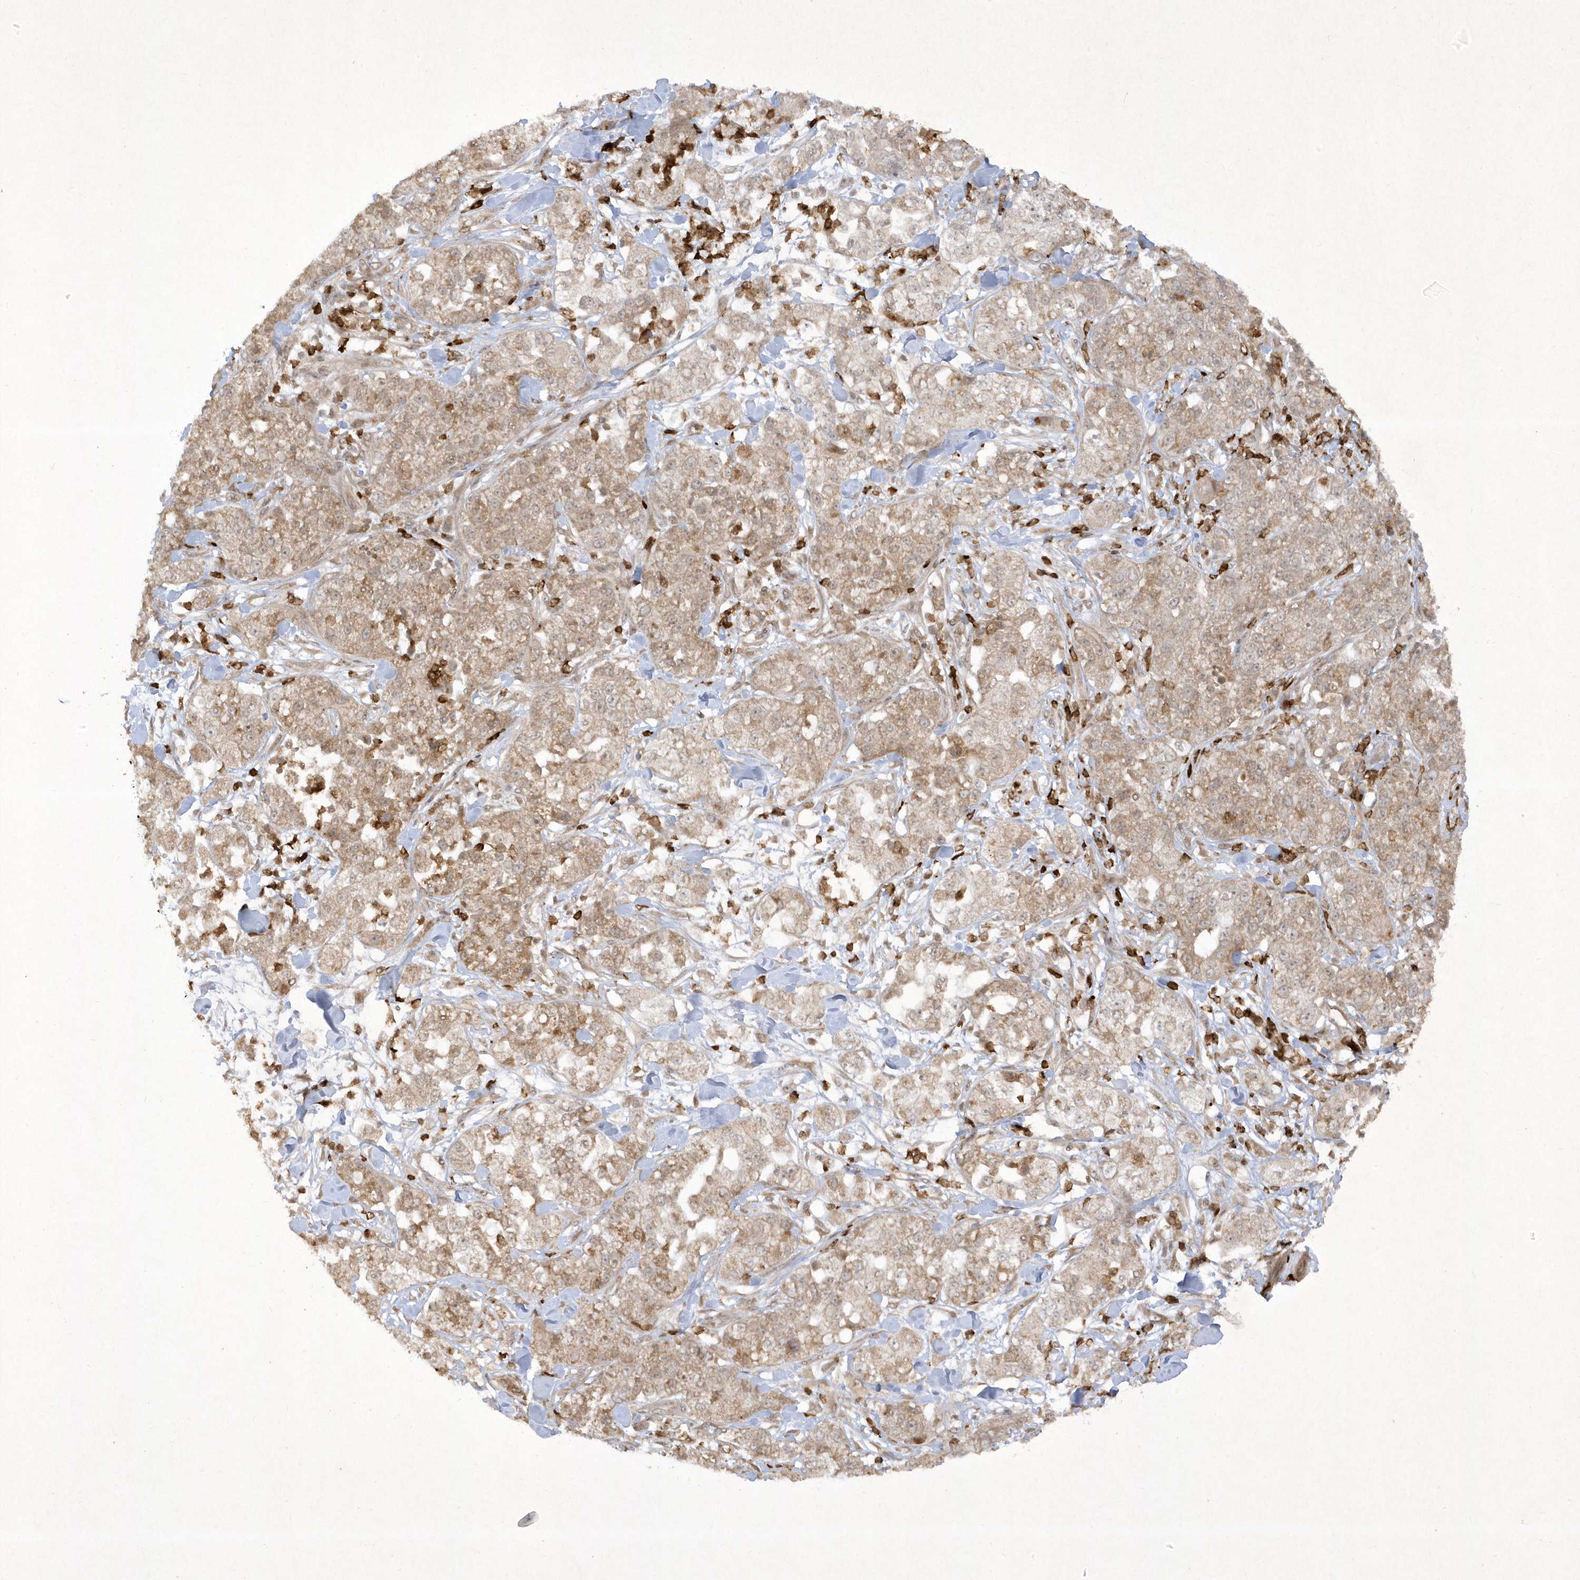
{"staining": {"intensity": "weak", "quantity": ">75%", "location": "cytoplasmic/membranous"}, "tissue": "pancreatic cancer", "cell_type": "Tumor cells", "image_type": "cancer", "snomed": [{"axis": "morphology", "description": "Adenocarcinoma, NOS"}, {"axis": "topography", "description": "Pancreas"}], "caption": "The immunohistochemical stain highlights weak cytoplasmic/membranous expression in tumor cells of adenocarcinoma (pancreatic) tissue. The staining is performed using DAB brown chromogen to label protein expression. The nuclei are counter-stained blue using hematoxylin.", "gene": "ZNF213", "patient": {"sex": "female", "age": 78}}